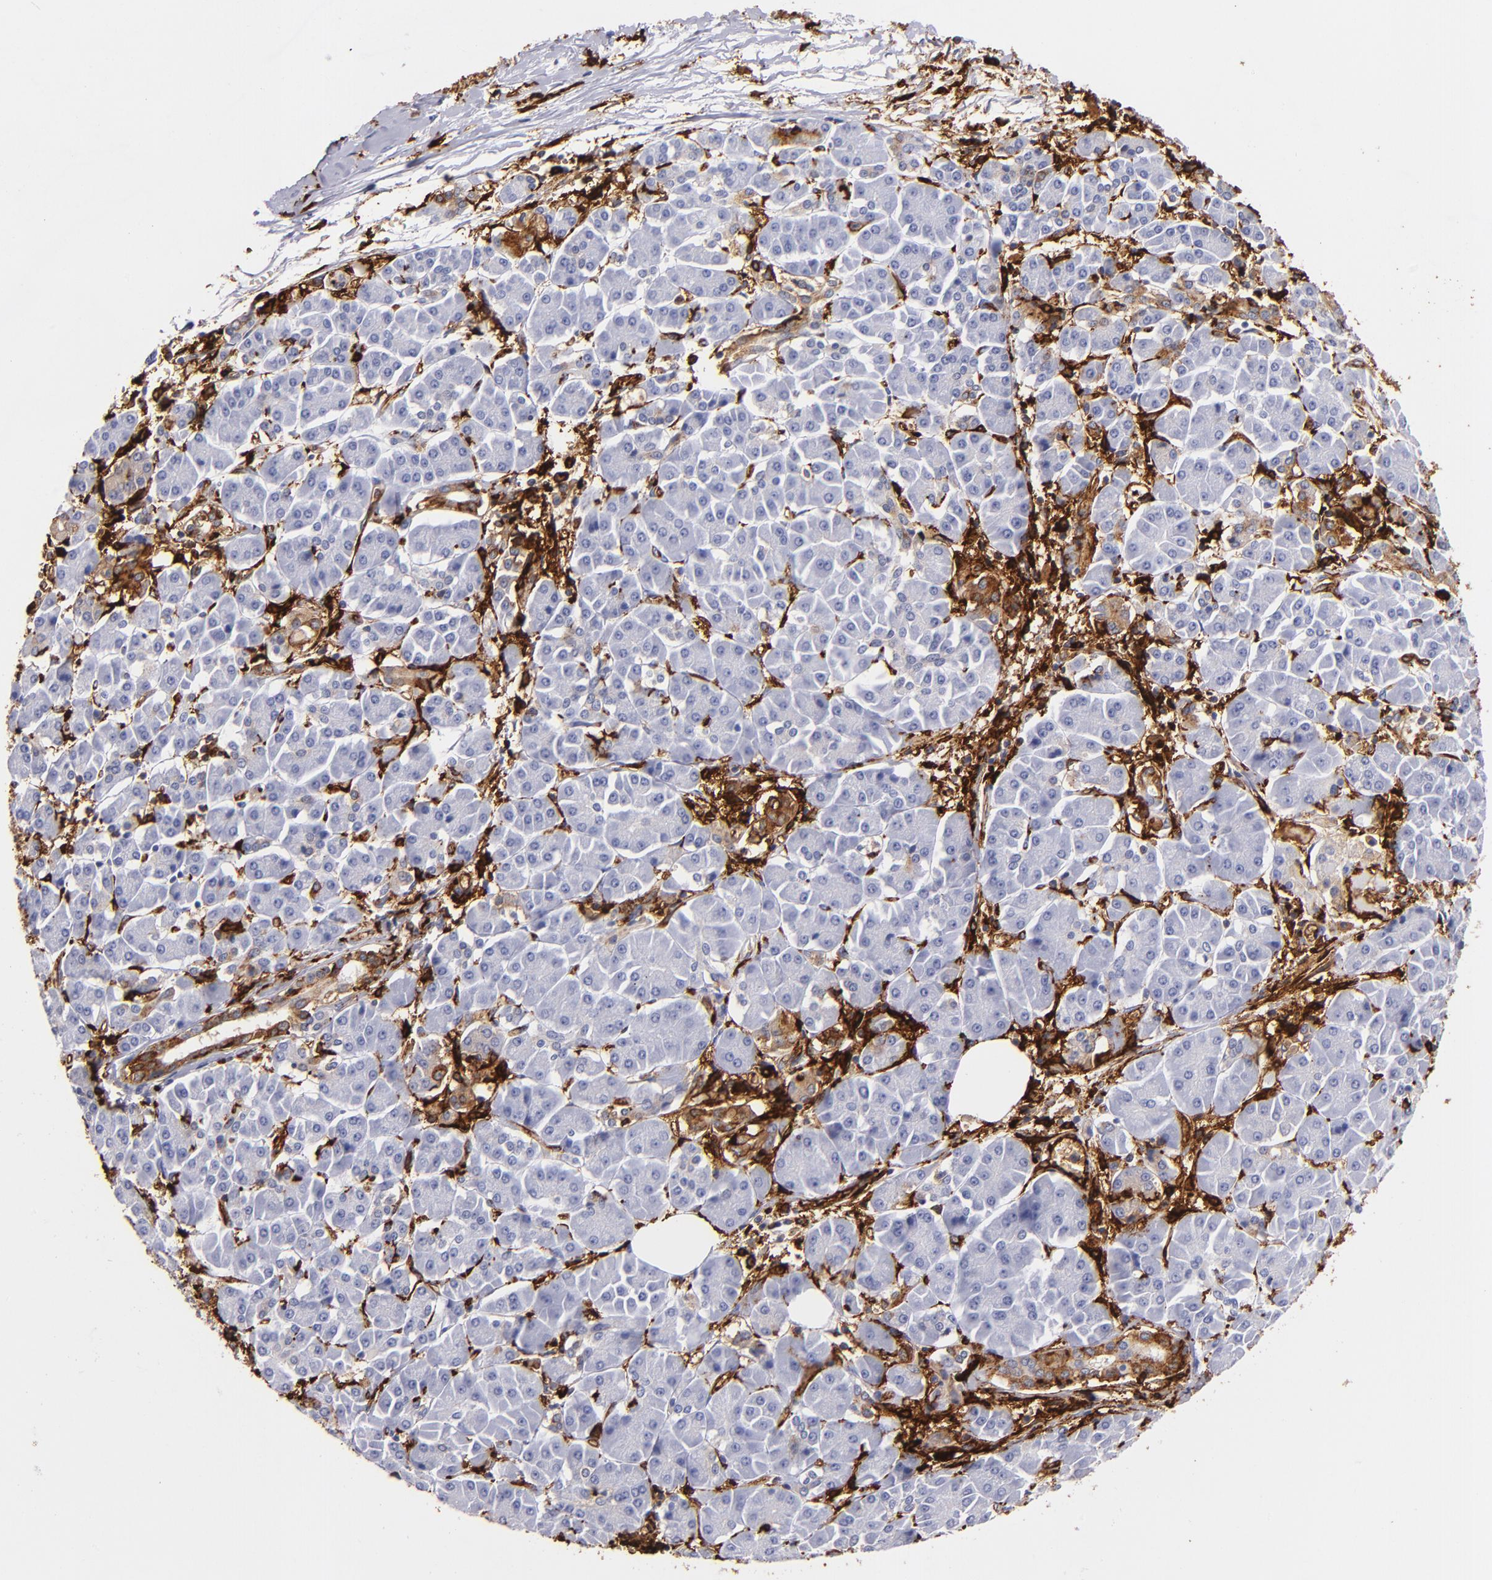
{"staining": {"intensity": "strong", "quantity": ">75%", "location": "cytoplasmic/membranous"}, "tissue": "pancreatic cancer", "cell_type": "Tumor cells", "image_type": "cancer", "snomed": [{"axis": "morphology", "description": "Adenocarcinoma, NOS"}, {"axis": "topography", "description": "Pancreas"}], "caption": "Immunohistochemistry photomicrograph of neoplastic tissue: pancreatic cancer (adenocarcinoma) stained using immunohistochemistry exhibits high levels of strong protein expression localized specifically in the cytoplasmic/membranous of tumor cells, appearing as a cytoplasmic/membranous brown color.", "gene": "HLA-DRA", "patient": {"sex": "female", "age": 57}}